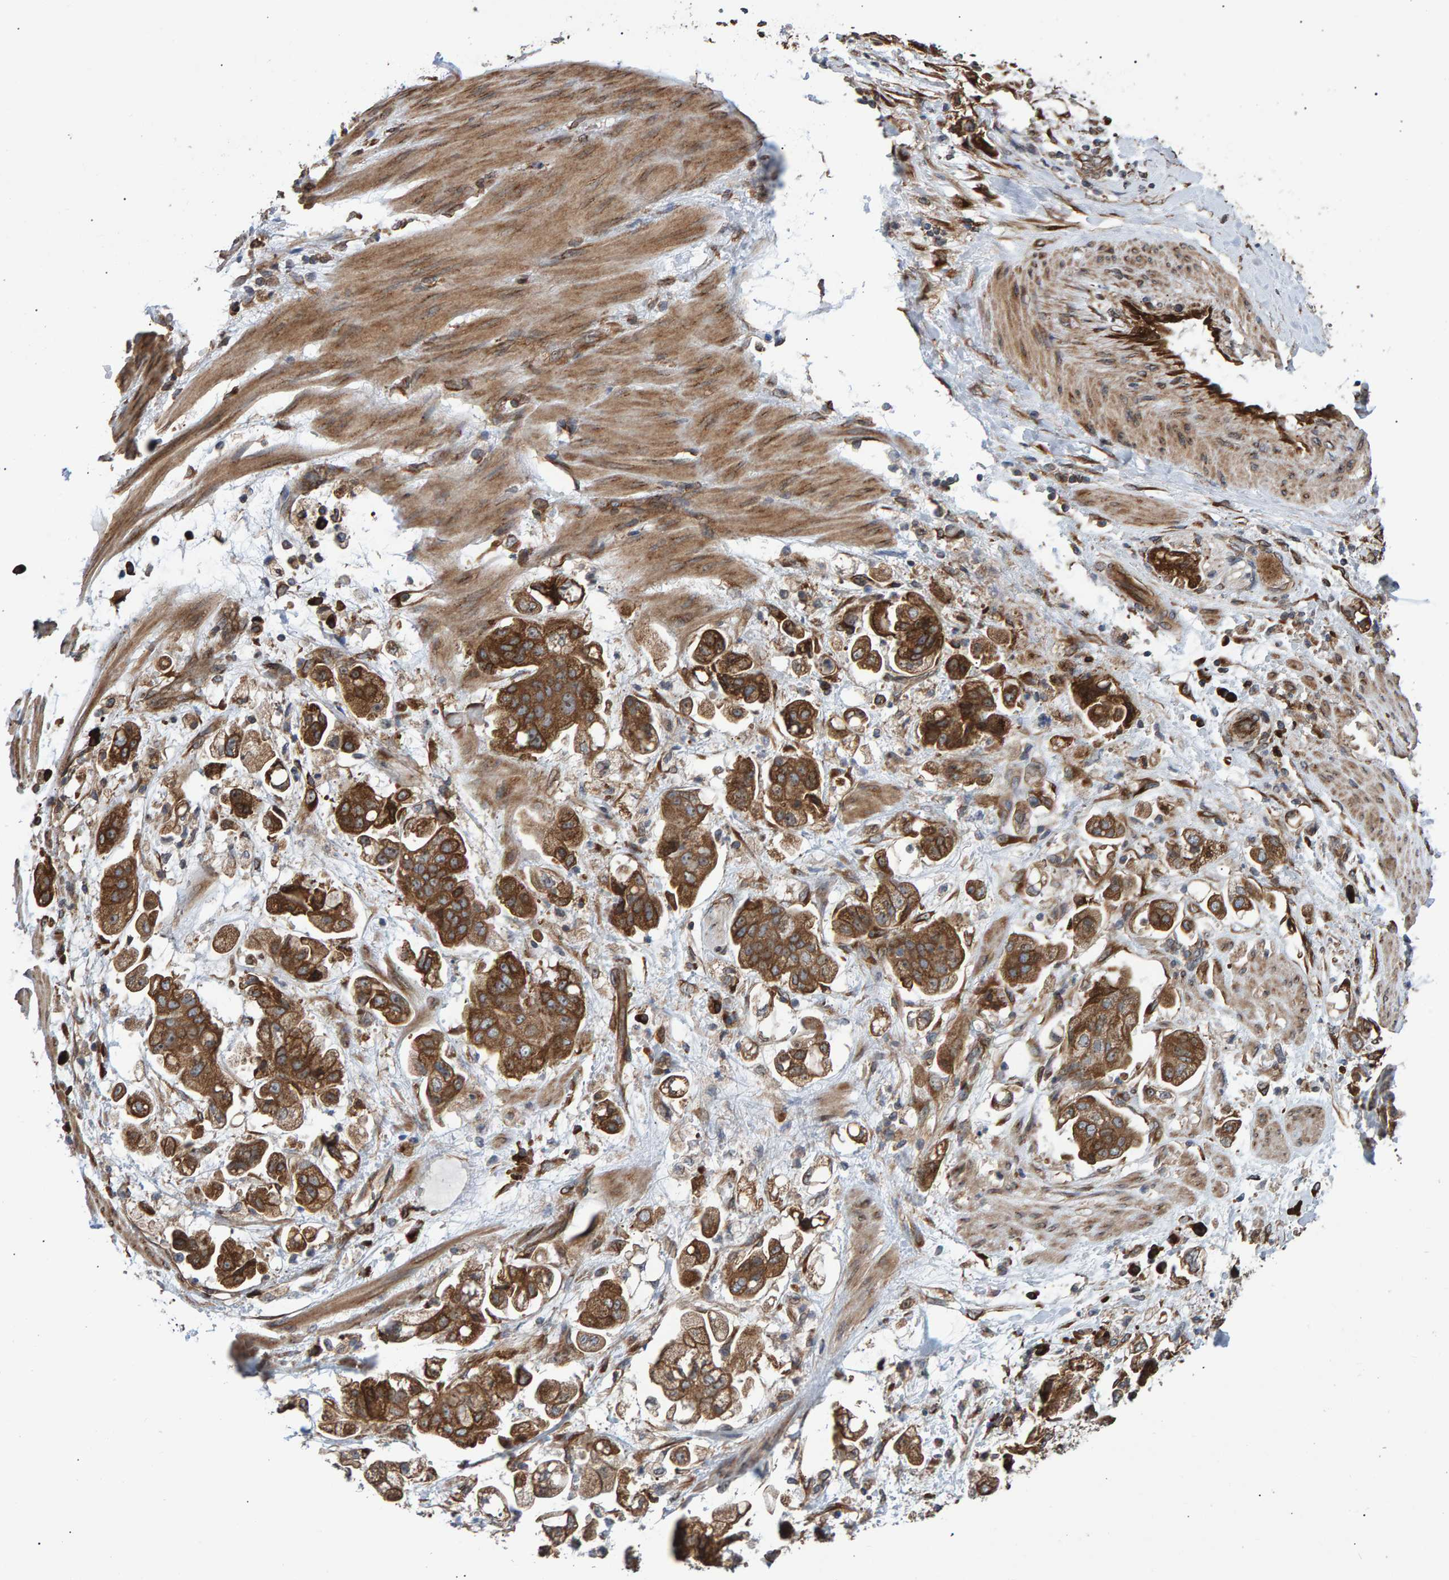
{"staining": {"intensity": "moderate", "quantity": ">75%", "location": "cytoplasmic/membranous"}, "tissue": "stomach cancer", "cell_type": "Tumor cells", "image_type": "cancer", "snomed": [{"axis": "morphology", "description": "Adenocarcinoma, NOS"}, {"axis": "topography", "description": "Stomach"}], "caption": "Immunohistochemical staining of human adenocarcinoma (stomach) demonstrates medium levels of moderate cytoplasmic/membranous expression in about >75% of tumor cells.", "gene": "FAM117A", "patient": {"sex": "male", "age": 62}}